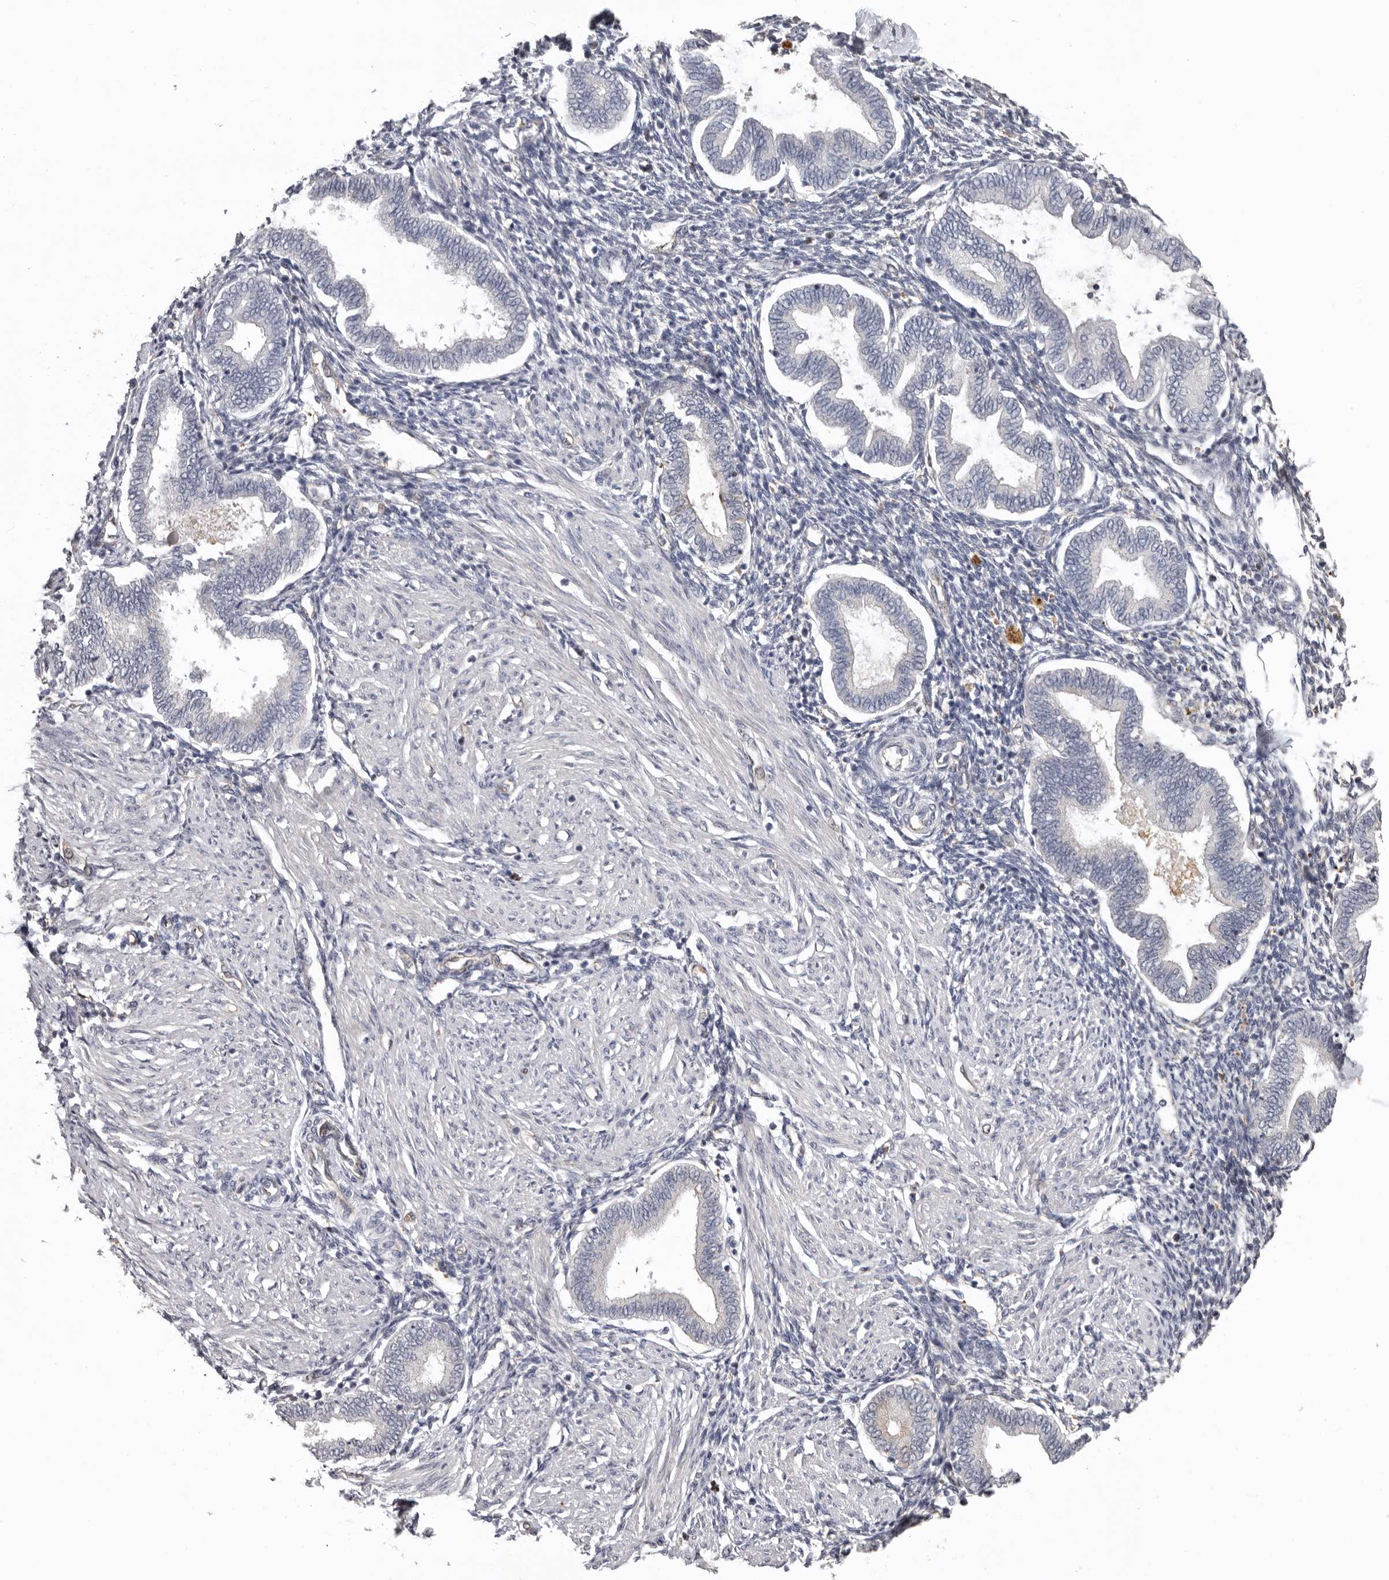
{"staining": {"intensity": "negative", "quantity": "none", "location": "none"}, "tissue": "endometrium", "cell_type": "Cells in endometrial stroma", "image_type": "normal", "snomed": [{"axis": "morphology", "description": "Normal tissue, NOS"}, {"axis": "topography", "description": "Endometrium"}], "caption": "A photomicrograph of endometrium stained for a protein reveals no brown staining in cells in endometrial stroma. (DAB (3,3'-diaminobenzidine) IHC visualized using brightfield microscopy, high magnification).", "gene": "CDCA8", "patient": {"sex": "female", "age": 53}}